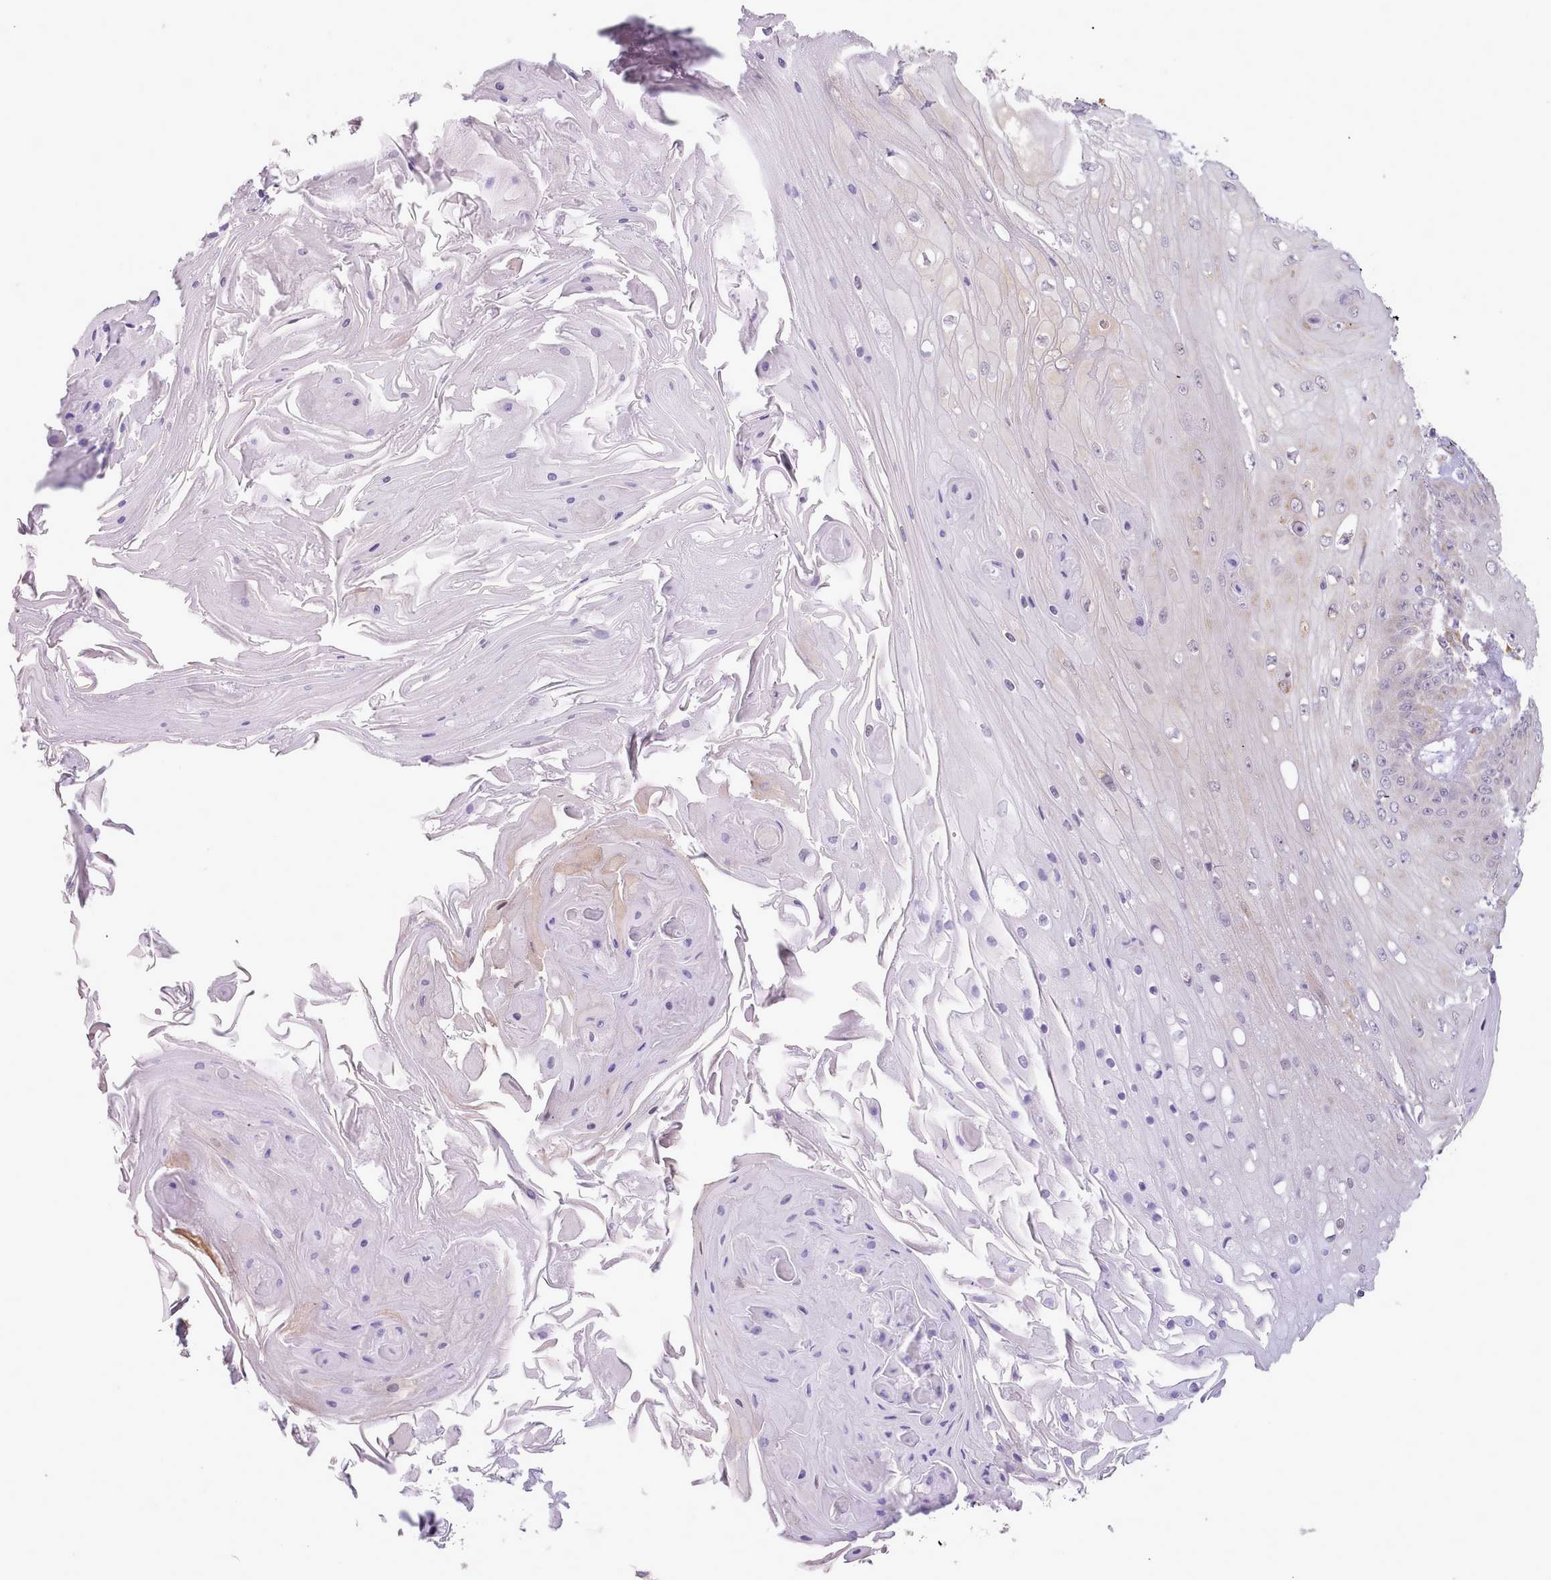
{"staining": {"intensity": "weak", "quantity": "25%-75%", "location": "cytoplasmic/membranous"}, "tissue": "skin cancer", "cell_type": "Tumor cells", "image_type": "cancer", "snomed": [{"axis": "morphology", "description": "Squamous cell carcinoma, NOS"}, {"axis": "topography", "description": "Skin"}], "caption": "Human skin squamous cell carcinoma stained with a brown dye displays weak cytoplasmic/membranous positive positivity in approximately 25%-75% of tumor cells.", "gene": "SEC61B", "patient": {"sex": "male", "age": 70}}